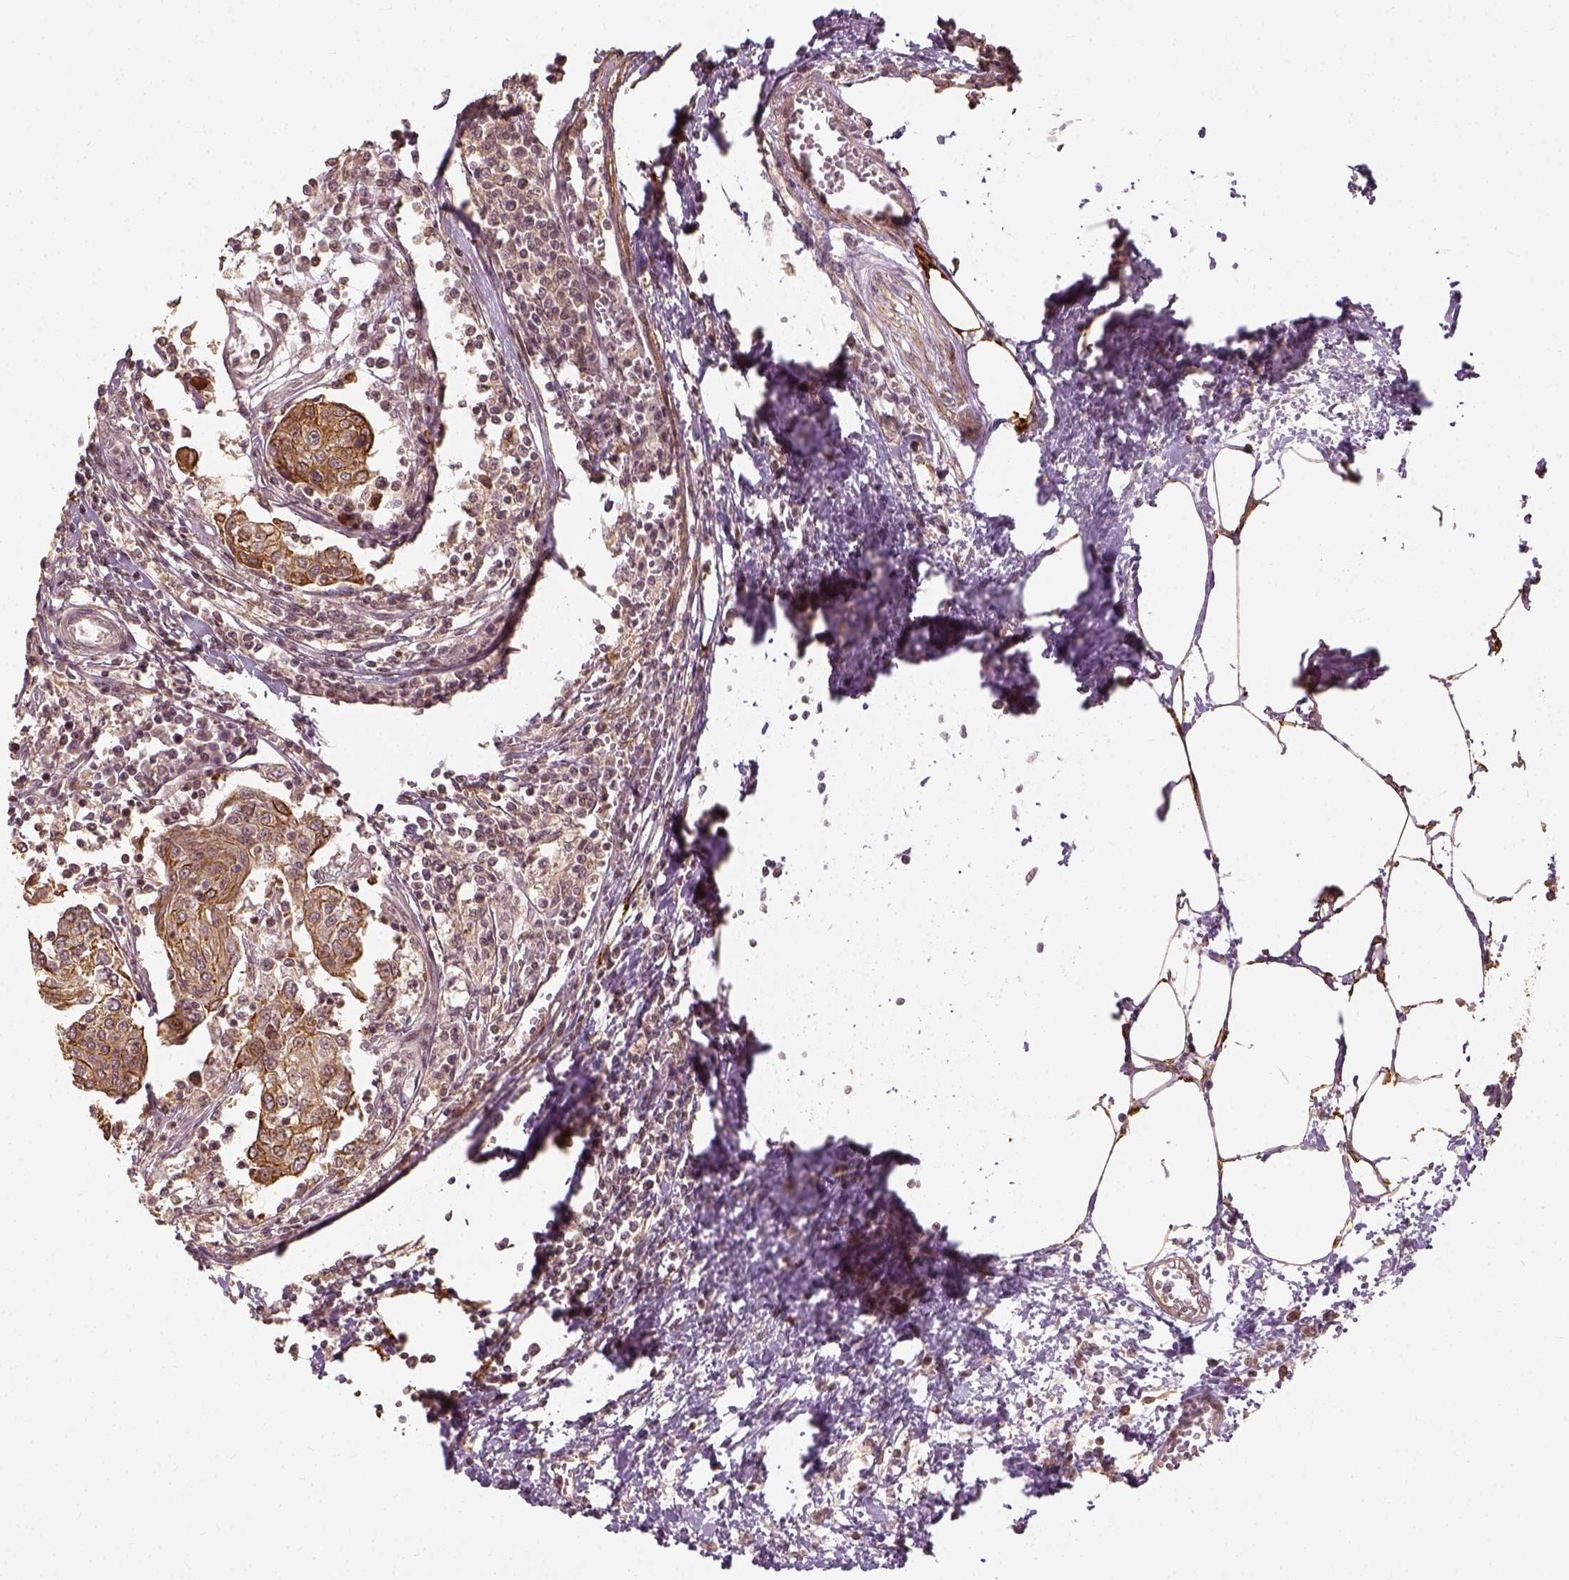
{"staining": {"intensity": "moderate", "quantity": ">75%", "location": "cytoplasmic/membranous"}, "tissue": "urothelial cancer", "cell_type": "Tumor cells", "image_type": "cancer", "snomed": [{"axis": "morphology", "description": "Urothelial carcinoma, High grade"}, {"axis": "topography", "description": "Urinary bladder"}], "caption": "This is an image of IHC staining of urothelial cancer, which shows moderate expression in the cytoplasmic/membranous of tumor cells.", "gene": "VEGFA", "patient": {"sex": "female", "age": 85}}